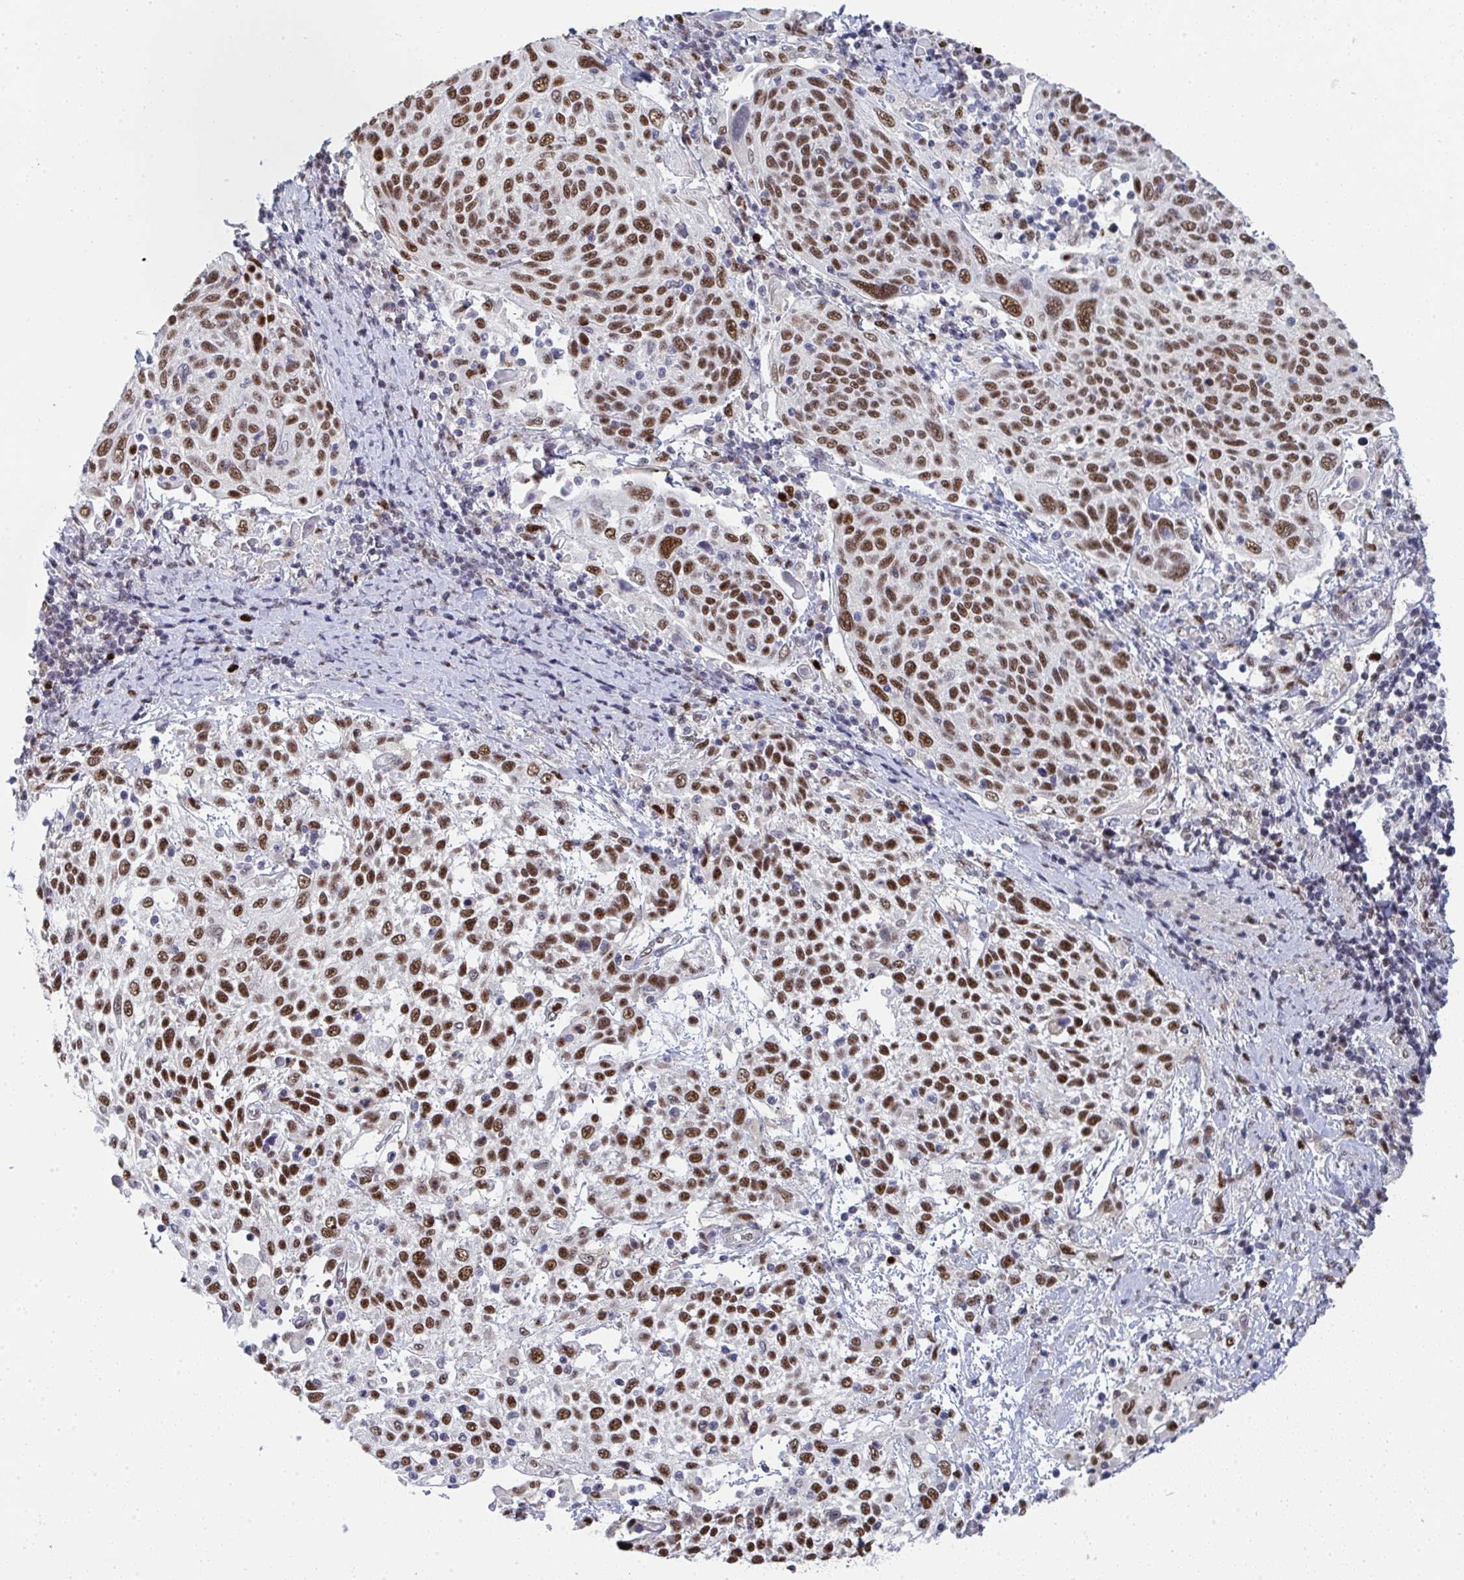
{"staining": {"intensity": "moderate", "quantity": ">75%", "location": "nuclear"}, "tissue": "cervical cancer", "cell_type": "Tumor cells", "image_type": "cancer", "snomed": [{"axis": "morphology", "description": "Squamous cell carcinoma, NOS"}, {"axis": "topography", "description": "Cervix"}], "caption": "IHC of human cervical cancer (squamous cell carcinoma) displays medium levels of moderate nuclear expression in approximately >75% of tumor cells. (IHC, brightfield microscopy, high magnification).", "gene": "JDP2", "patient": {"sex": "female", "age": 61}}